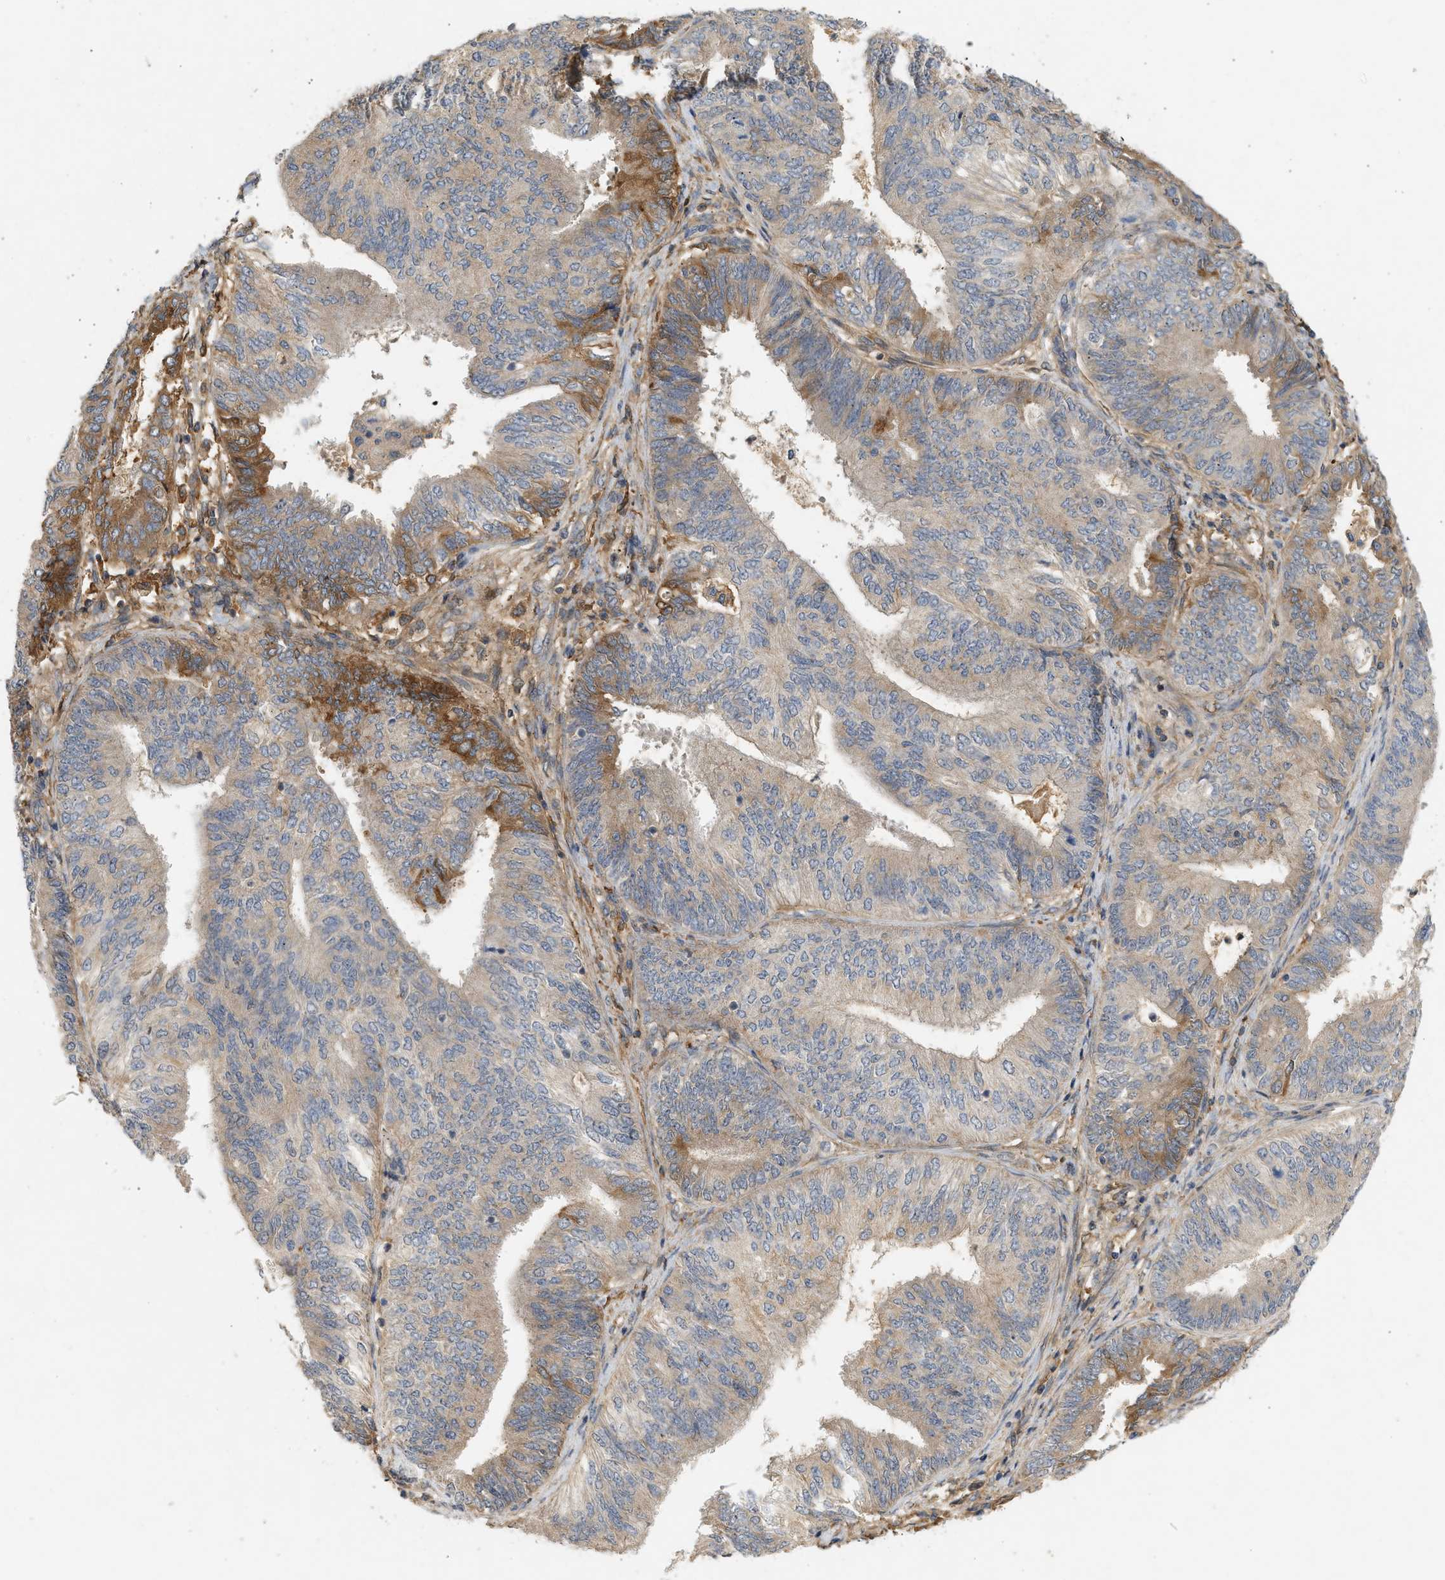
{"staining": {"intensity": "moderate", "quantity": ">75%", "location": "cytoplasmic/membranous"}, "tissue": "endometrial cancer", "cell_type": "Tumor cells", "image_type": "cancer", "snomed": [{"axis": "morphology", "description": "Adenocarcinoma, NOS"}, {"axis": "topography", "description": "Endometrium"}], "caption": "Immunohistochemical staining of endometrial cancer (adenocarcinoma) displays medium levels of moderate cytoplasmic/membranous staining in about >75% of tumor cells. Nuclei are stained in blue.", "gene": "F8", "patient": {"sex": "female", "age": 58}}